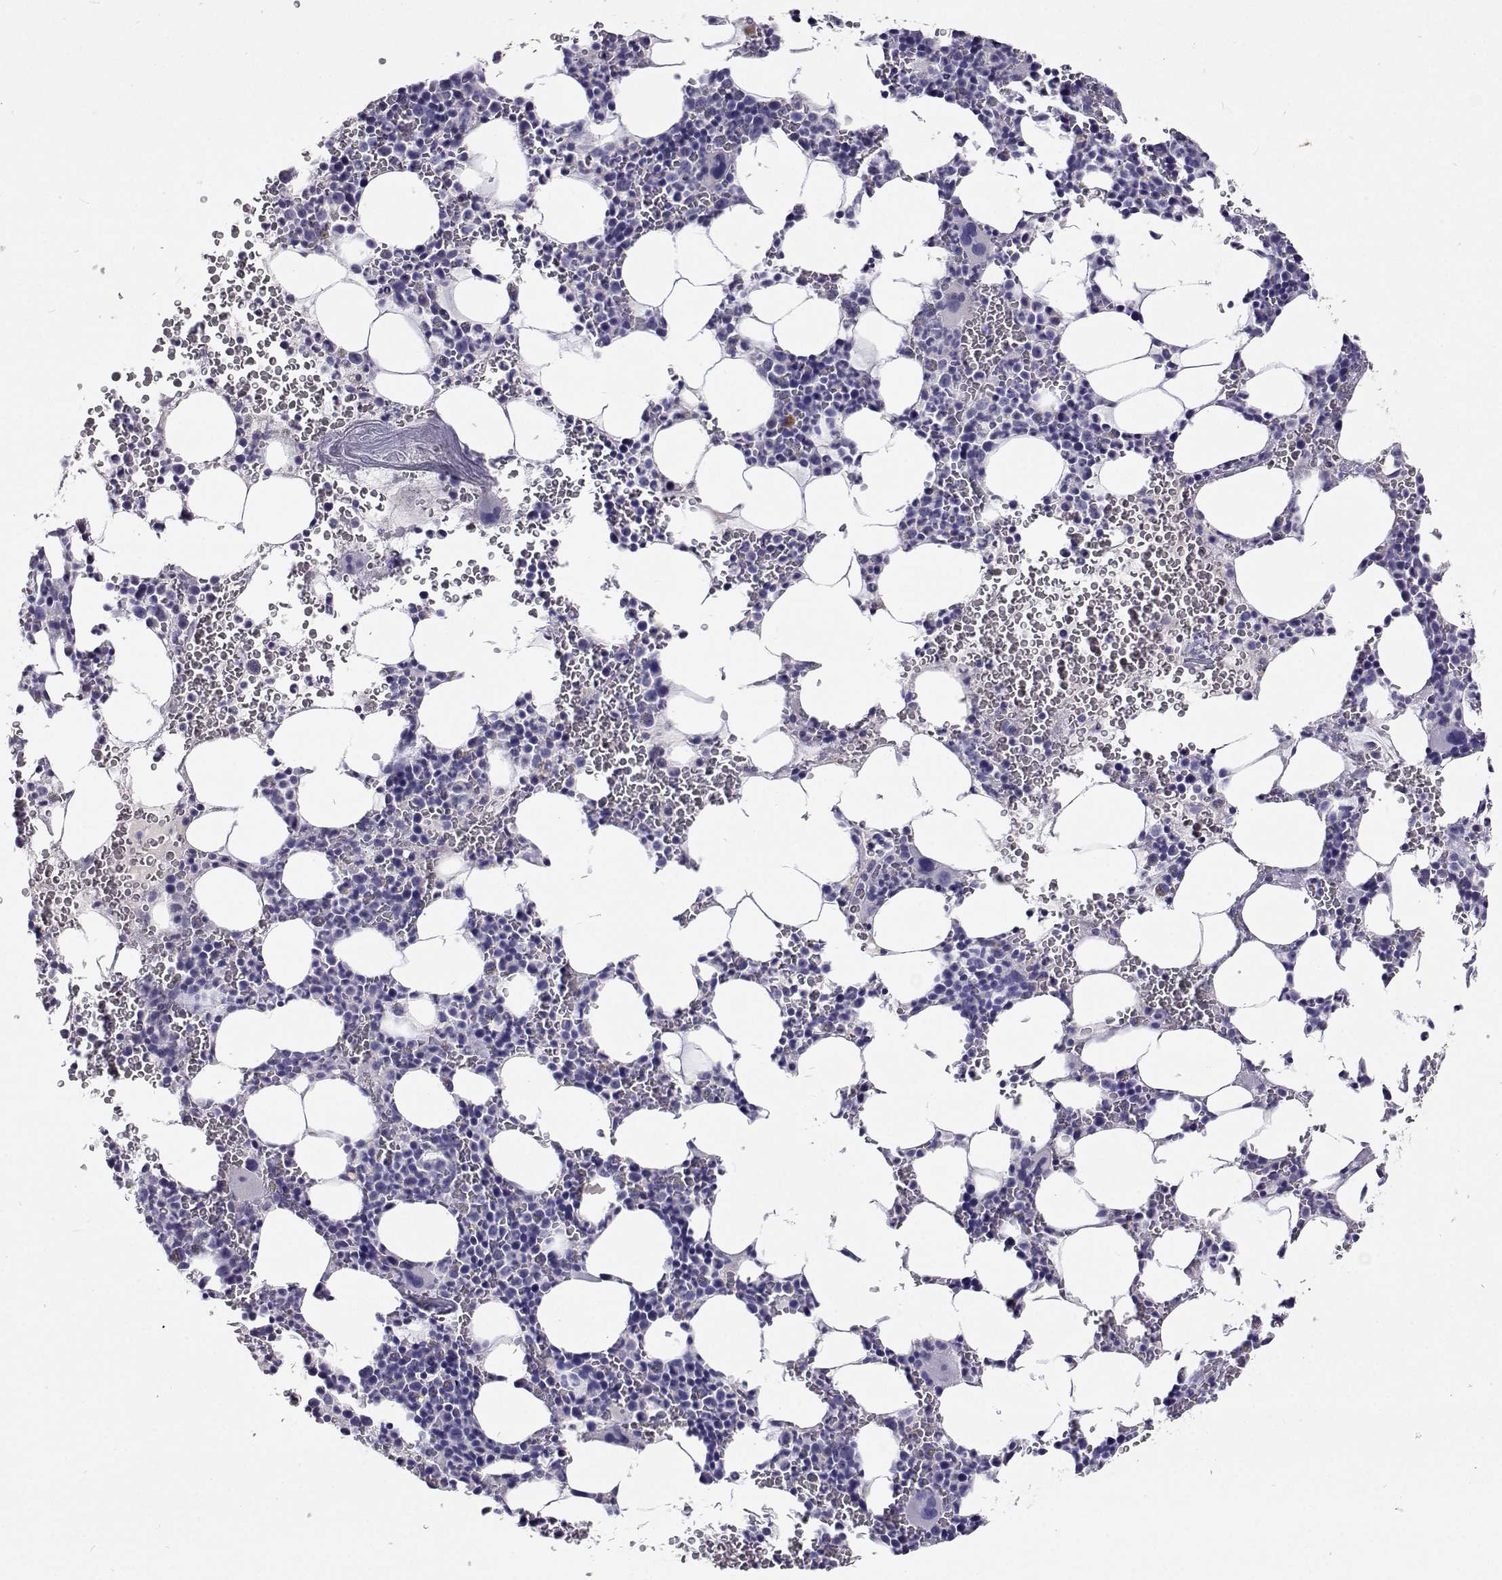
{"staining": {"intensity": "negative", "quantity": "none", "location": "none"}, "tissue": "bone marrow", "cell_type": "Hematopoietic cells", "image_type": "normal", "snomed": [{"axis": "morphology", "description": "Normal tissue, NOS"}, {"axis": "topography", "description": "Bone marrow"}], "caption": "An image of bone marrow stained for a protein demonstrates no brown staining in hematopoietic cells. (DAB immunohistochemistry (IHC), high magnification).", "gene": "CFAP44", "patient": {"sex": "male", "age": 82}}